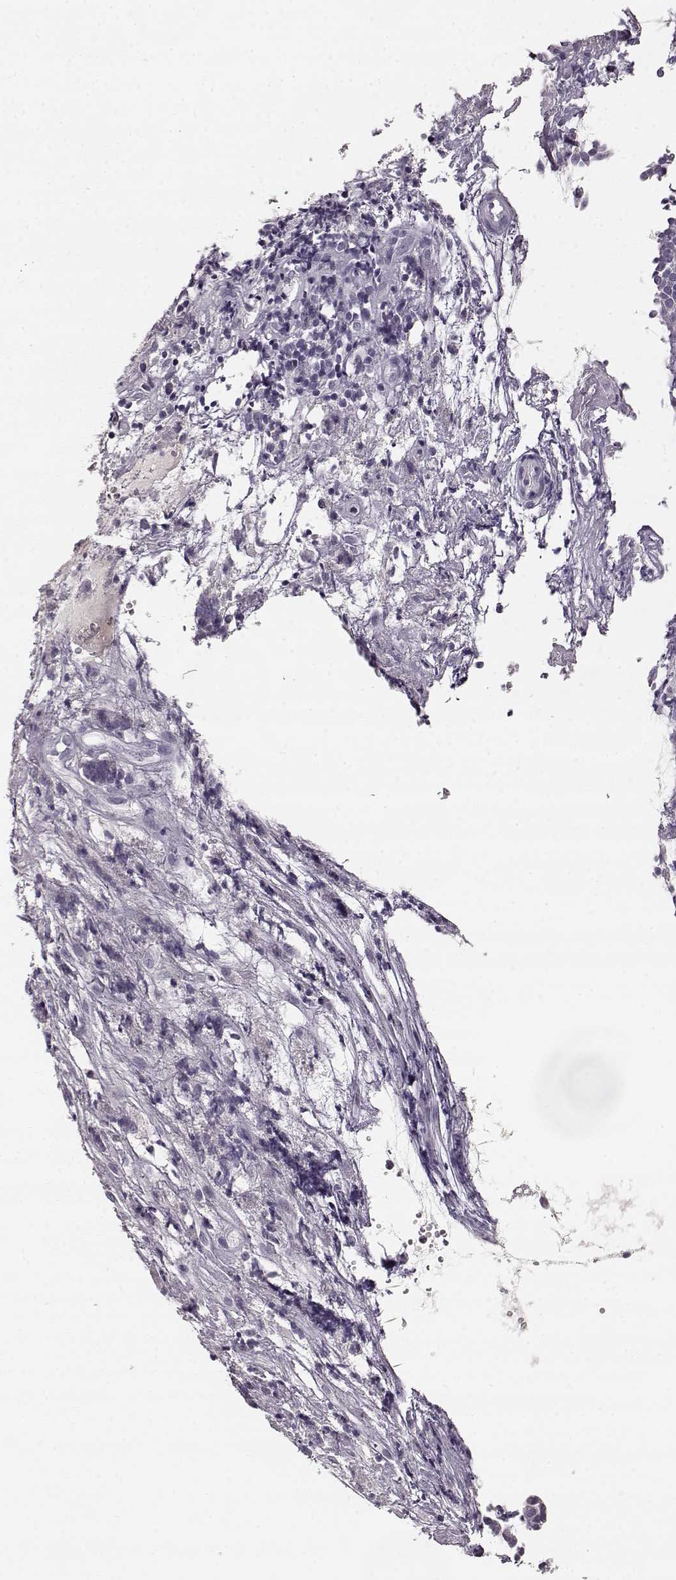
{"staining": {"intensity": "negative", "quantity": "none", "location": "none"}, "tissue": "nasopharynx", "cell_type": "Respiratory epithelial cells", "image_type": "normal", "snomed": [{"axis": "morphology", "description": "Normal tissue, NOS"}, {"axis": "topography", "description": "Nasopharynx"}], "caption": "A high-resolution histopathology image shows IHC staining of unremarkable nasopharynx, which exhibits no significant staining in respiratory epithelial cells.", "gene": "KIAA0319", "patient": {"sex": "male", "age": 31}}